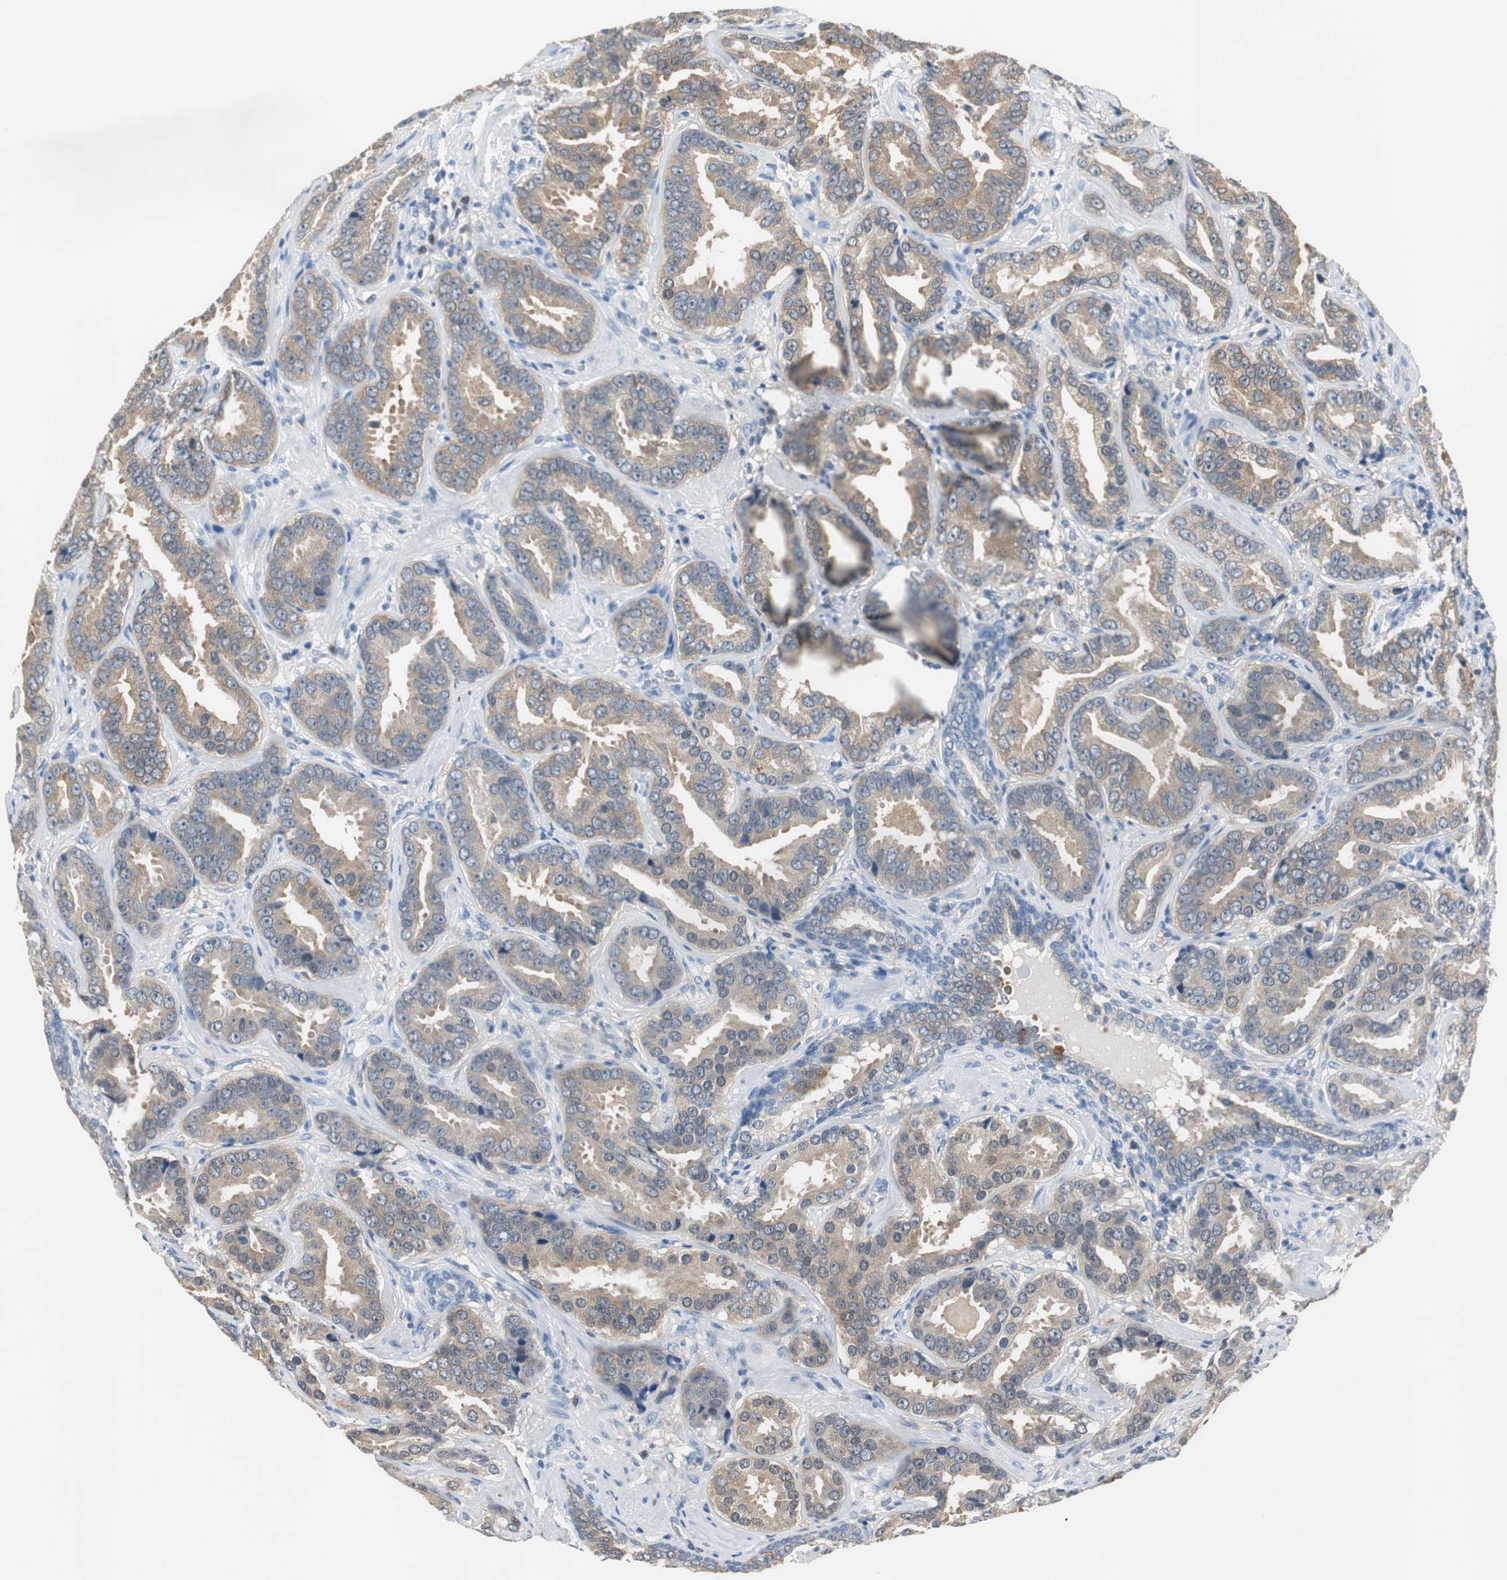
{"staining": {"intensity": "moderate", "quantity": ">75%", "location": "cytoplasmic/membranous"}, "tissue": "prostate cancer", "cell_type": "Tumor cells", "image_type": "cancer", "snomed": [{"axis": "morphology", "description": "Adenocarcinoma, Low grade"}, {"axis": "topography", "description": "Prostate"}], "caption": "Prostate adenocarcinoma (low-grade) stained with DAB IHC demonstrates medium levels of moderate cytoplasmic/membranous expression in about >75% of tumor cells.", "gene": "FBP1", "patient": {"sex": "male", "age": 59}}